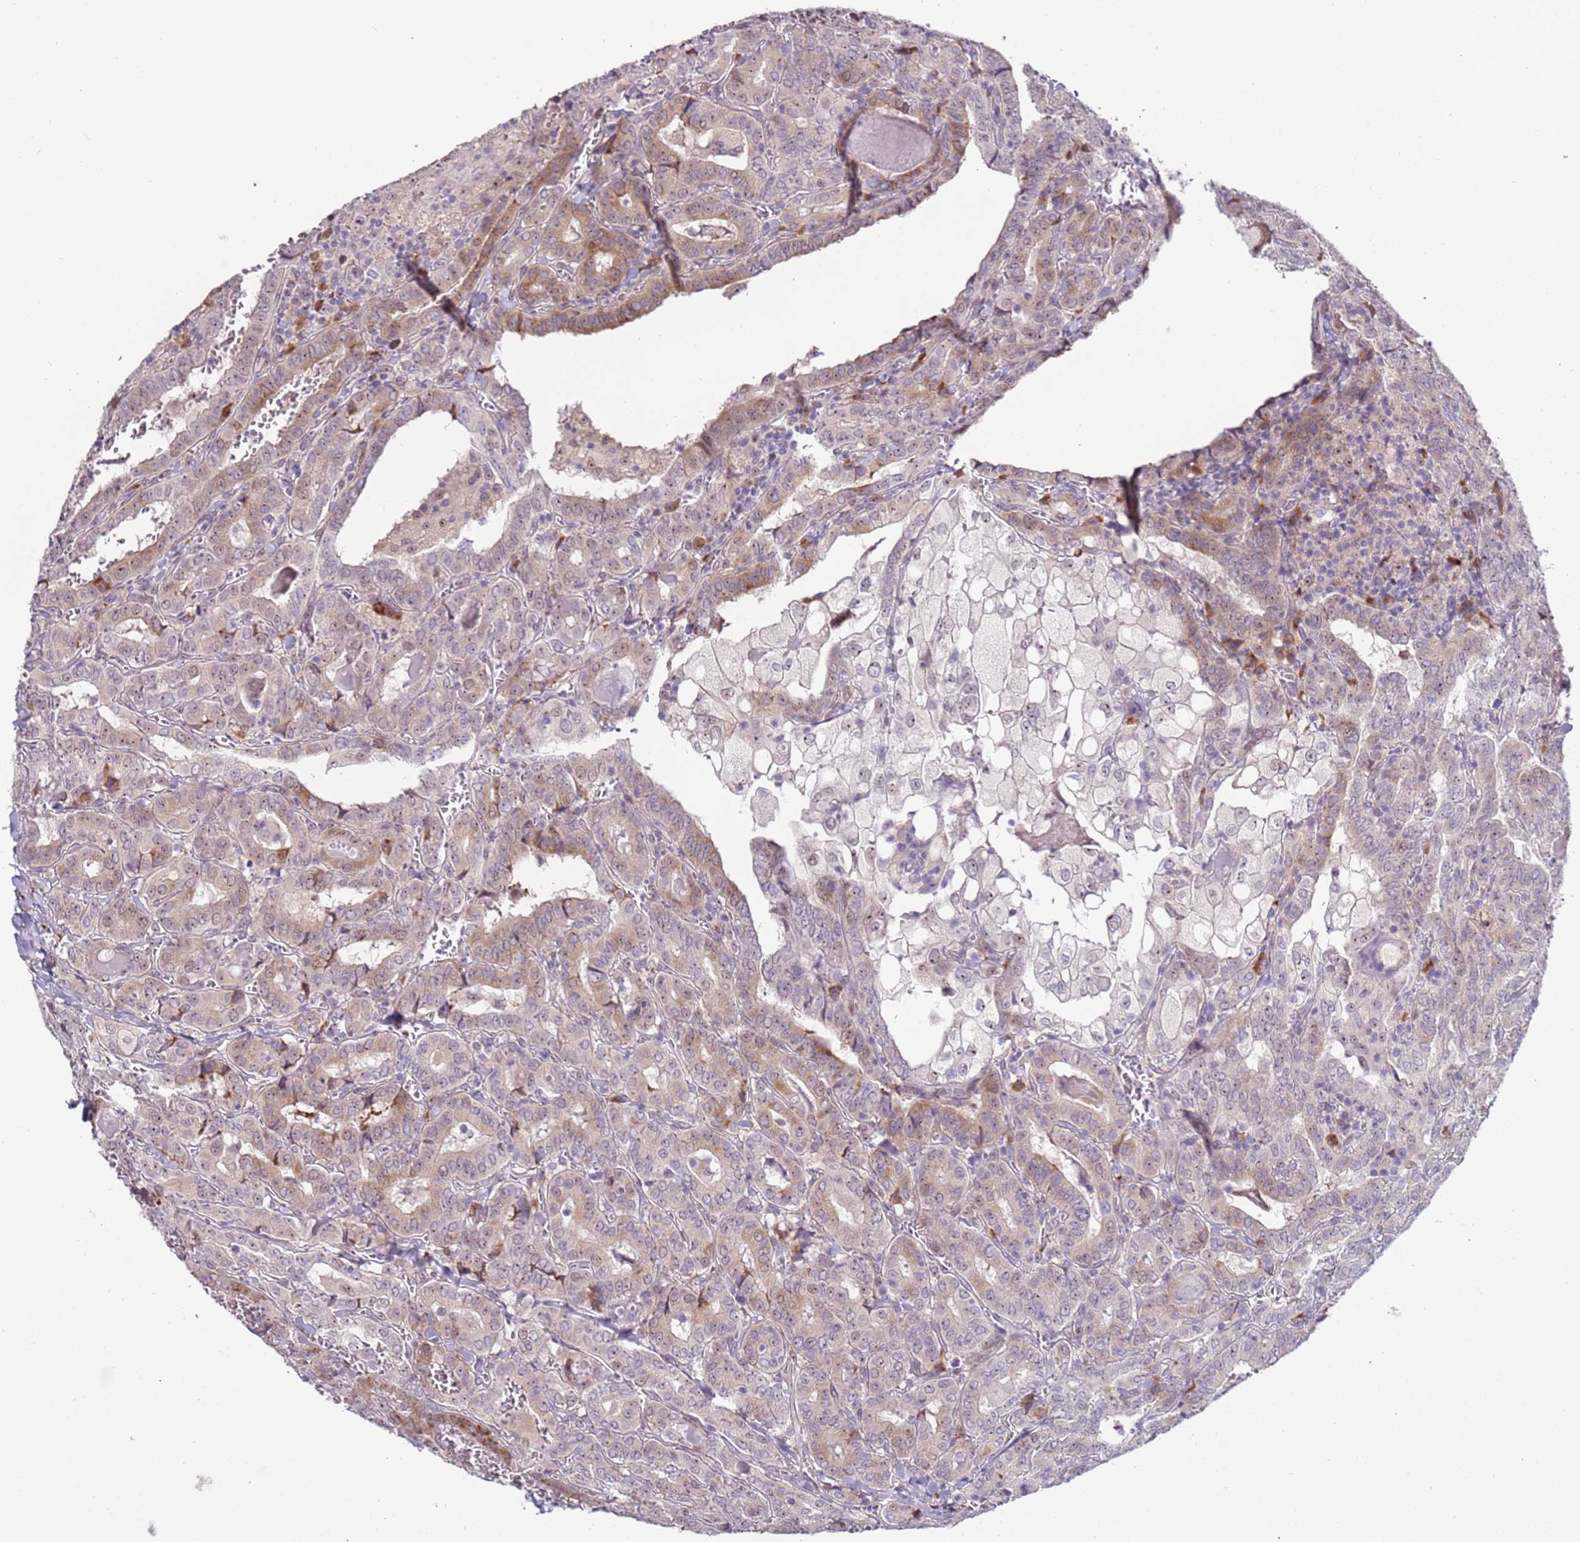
{"staining": {"intensity": "moderate", "quantity": "<25%", "location": "cytoplasmic/membranous,nuclear"}, "tissue": "thyroid cancer", "cell_type": "Tumor cells", "image_type": "cancer", "snomed": [{"axis": "morphology", "description": "Papillary adenocarcinoma, NOS"}, {"axis": "topography", "description": "Thyroid gland"}], "caption": "Approximately <25% of tumor cells in thyroid papillary adenocarcinoma reveal moderate cytoplasmic/membranous and nuclear protein expression as visualized by brown immunohistochemical staining.", "gene": "UCMA", "patient": {"sex": "female", "age": 72}}